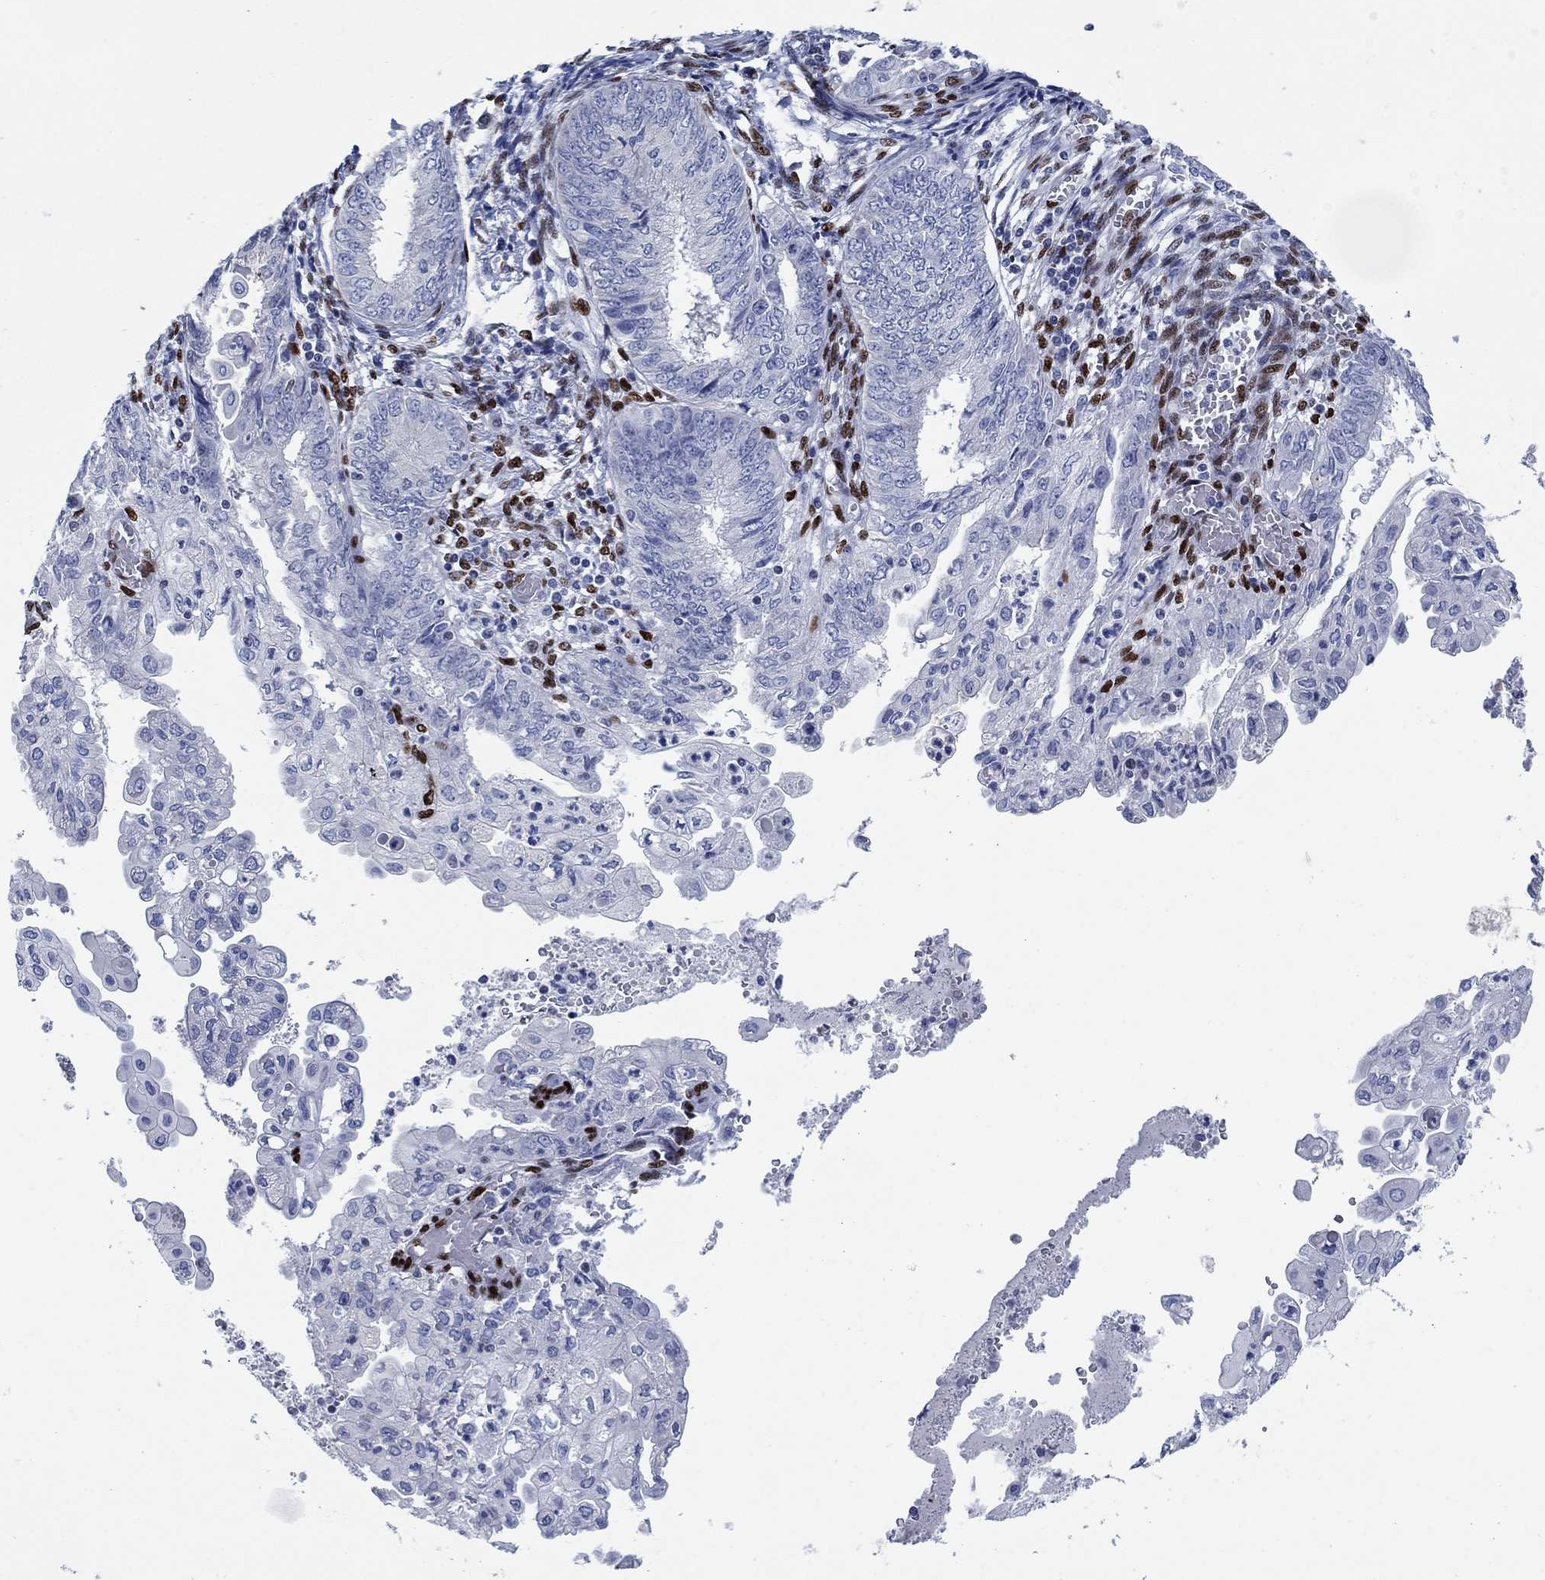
{"staining": {"intensity": "negative", "quantity": "none", "location": "none"}, "tissue": "endometrial cancer", "cell_type": "Tumor cells", "image_type": "cancer", "snomed": [{"axis": "morphology", "description": "Adenocarcinoma, NOS"}, {"axis": "topography", "description": "Endometrium"}], "caption": "An image of adenocarcinoma (endometrial) stained for a protein reveals no brown staining in tumor cells.", "gene": "ZEB1", "patient": {"sex": "female", "age": 68}}